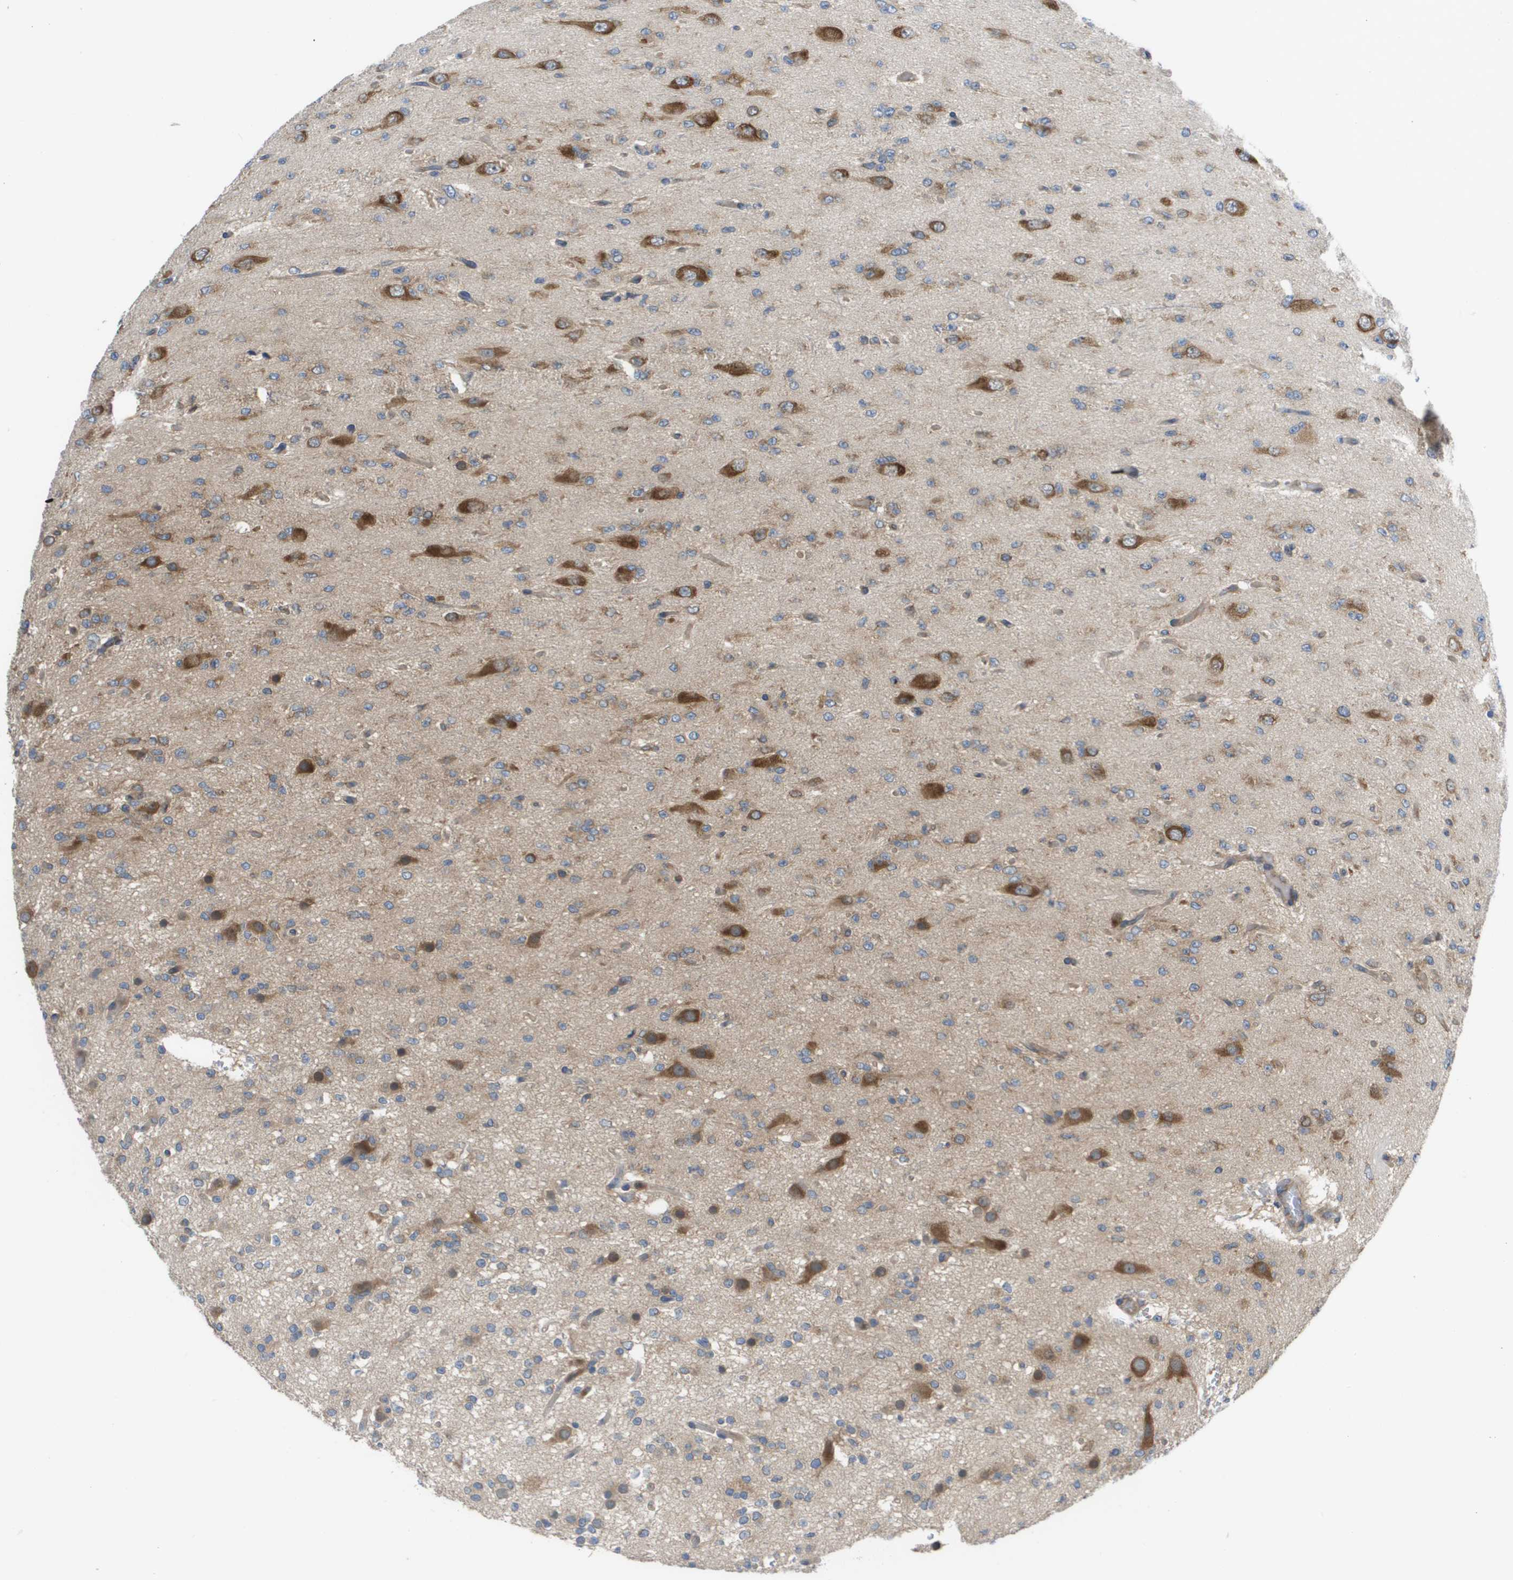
{"staining": {"intensity": "moderate", "quantity": "25%-75%", "location": "cytoplasmic/membranous"}, "tissue": "glioma", "cell_type": "Tumor cells", "image_type": "cancer", "snomed": [{"axis": "morphology", "description": "Glioma, malignant, Low grade"}, {"axis": "topography", "description": "Brain"}], "caption": "DAB immunohistochemical staining of human glioma exhibits moderate cytoplasmic/membranous protein expression in approximately 25%-75% of tumor cells.", "gene": "EIF4G2", "patient": {"sex": "male", "age": 38}}